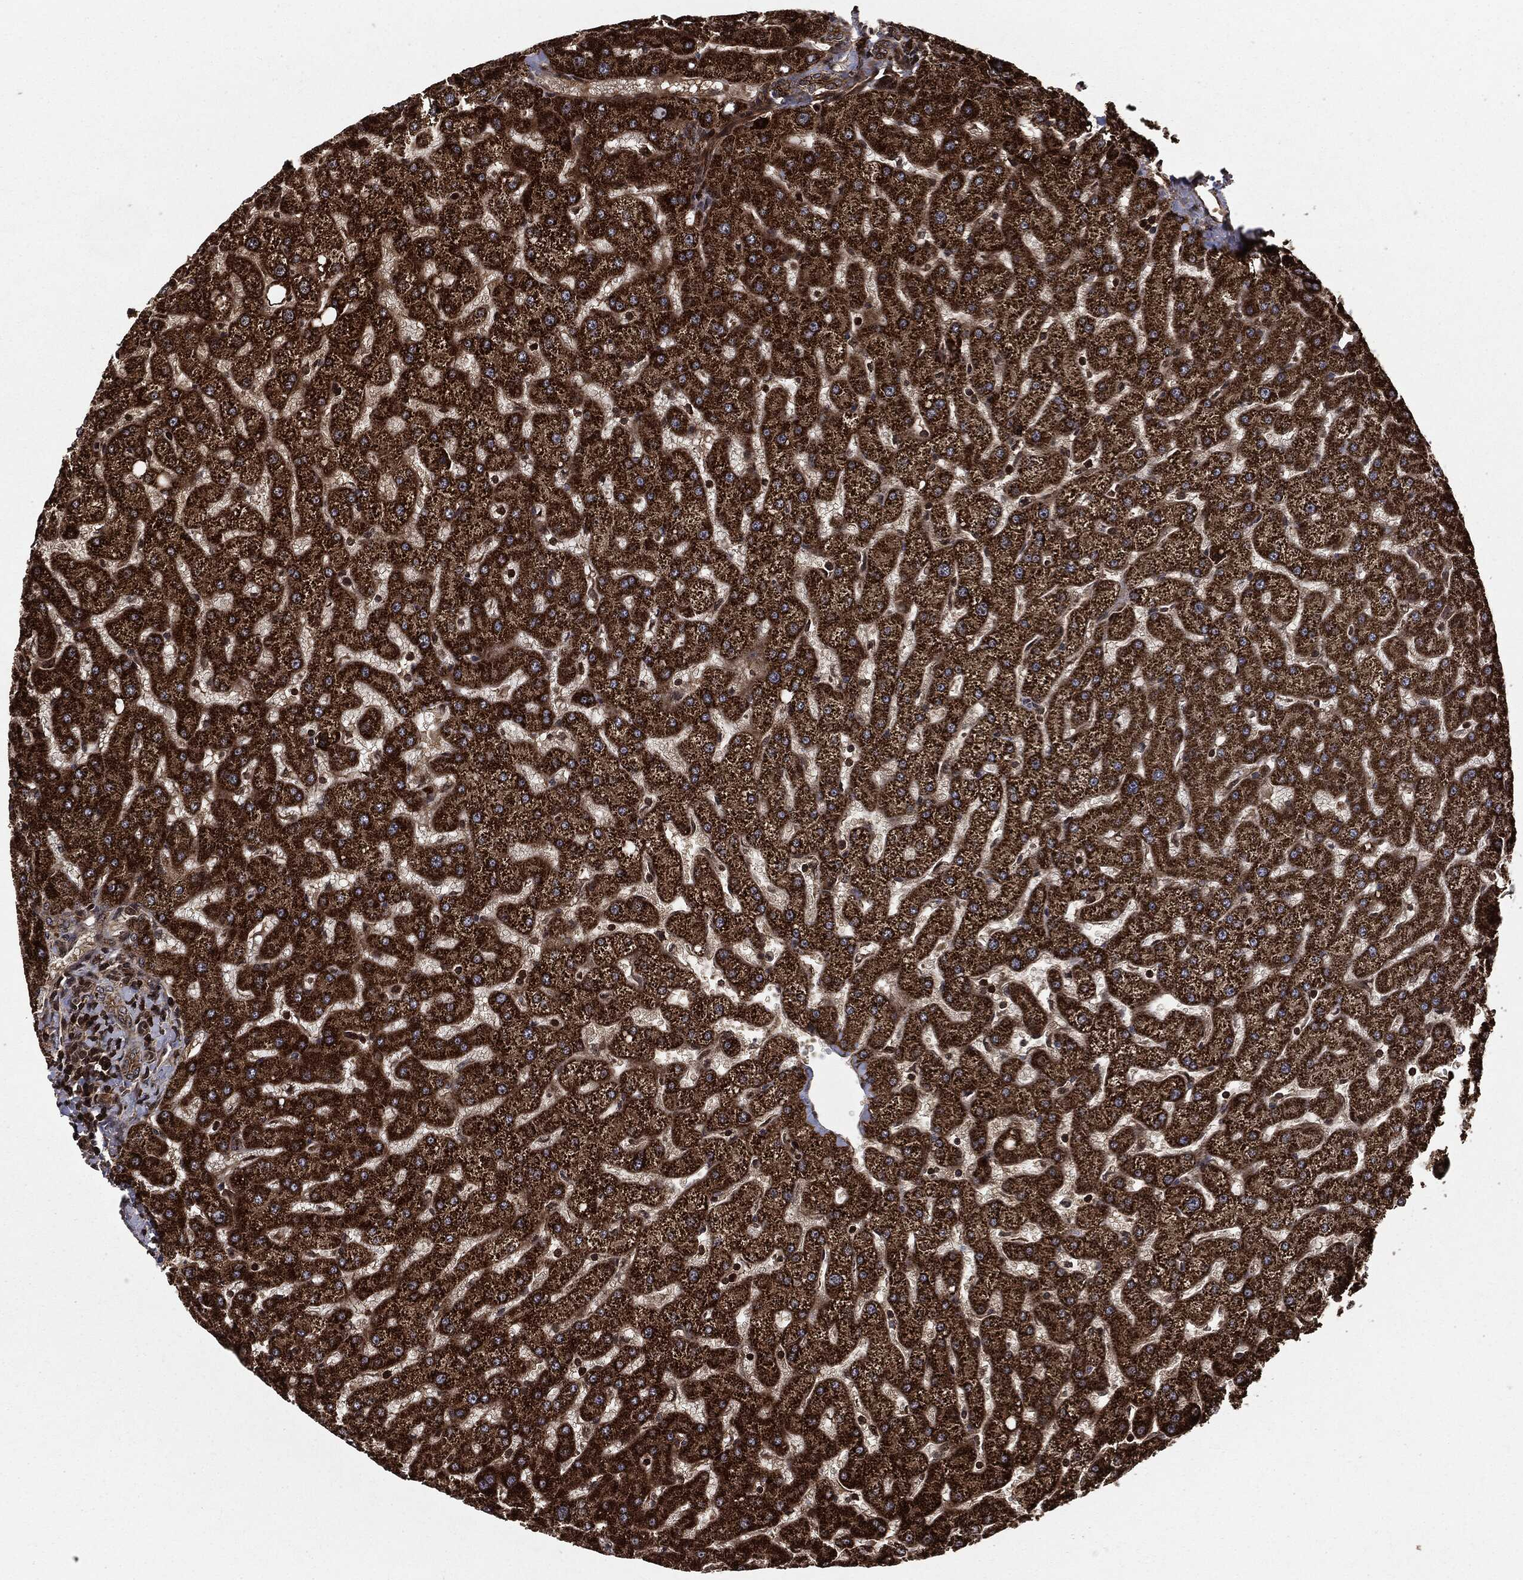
{"staining": {"intensity": "weak", "quantity": ">75%", "location": "cytoplasmic/membranous"}, "tissue": "liver", "cell_type": "Cholangiocytes", "image_type": "normal", "snomed": [{"axis": "morphology", "description": "Normal tissue, NOS"}, {"axis": "topography", "description": "Liver"}], "caption": "Protein staining shows weak cytoplasmic/membranous positivity in about >75% of cholangiocytes in benign liver.", "gene": "CARD6", "patient": {"sex": "female", "age": 50}}